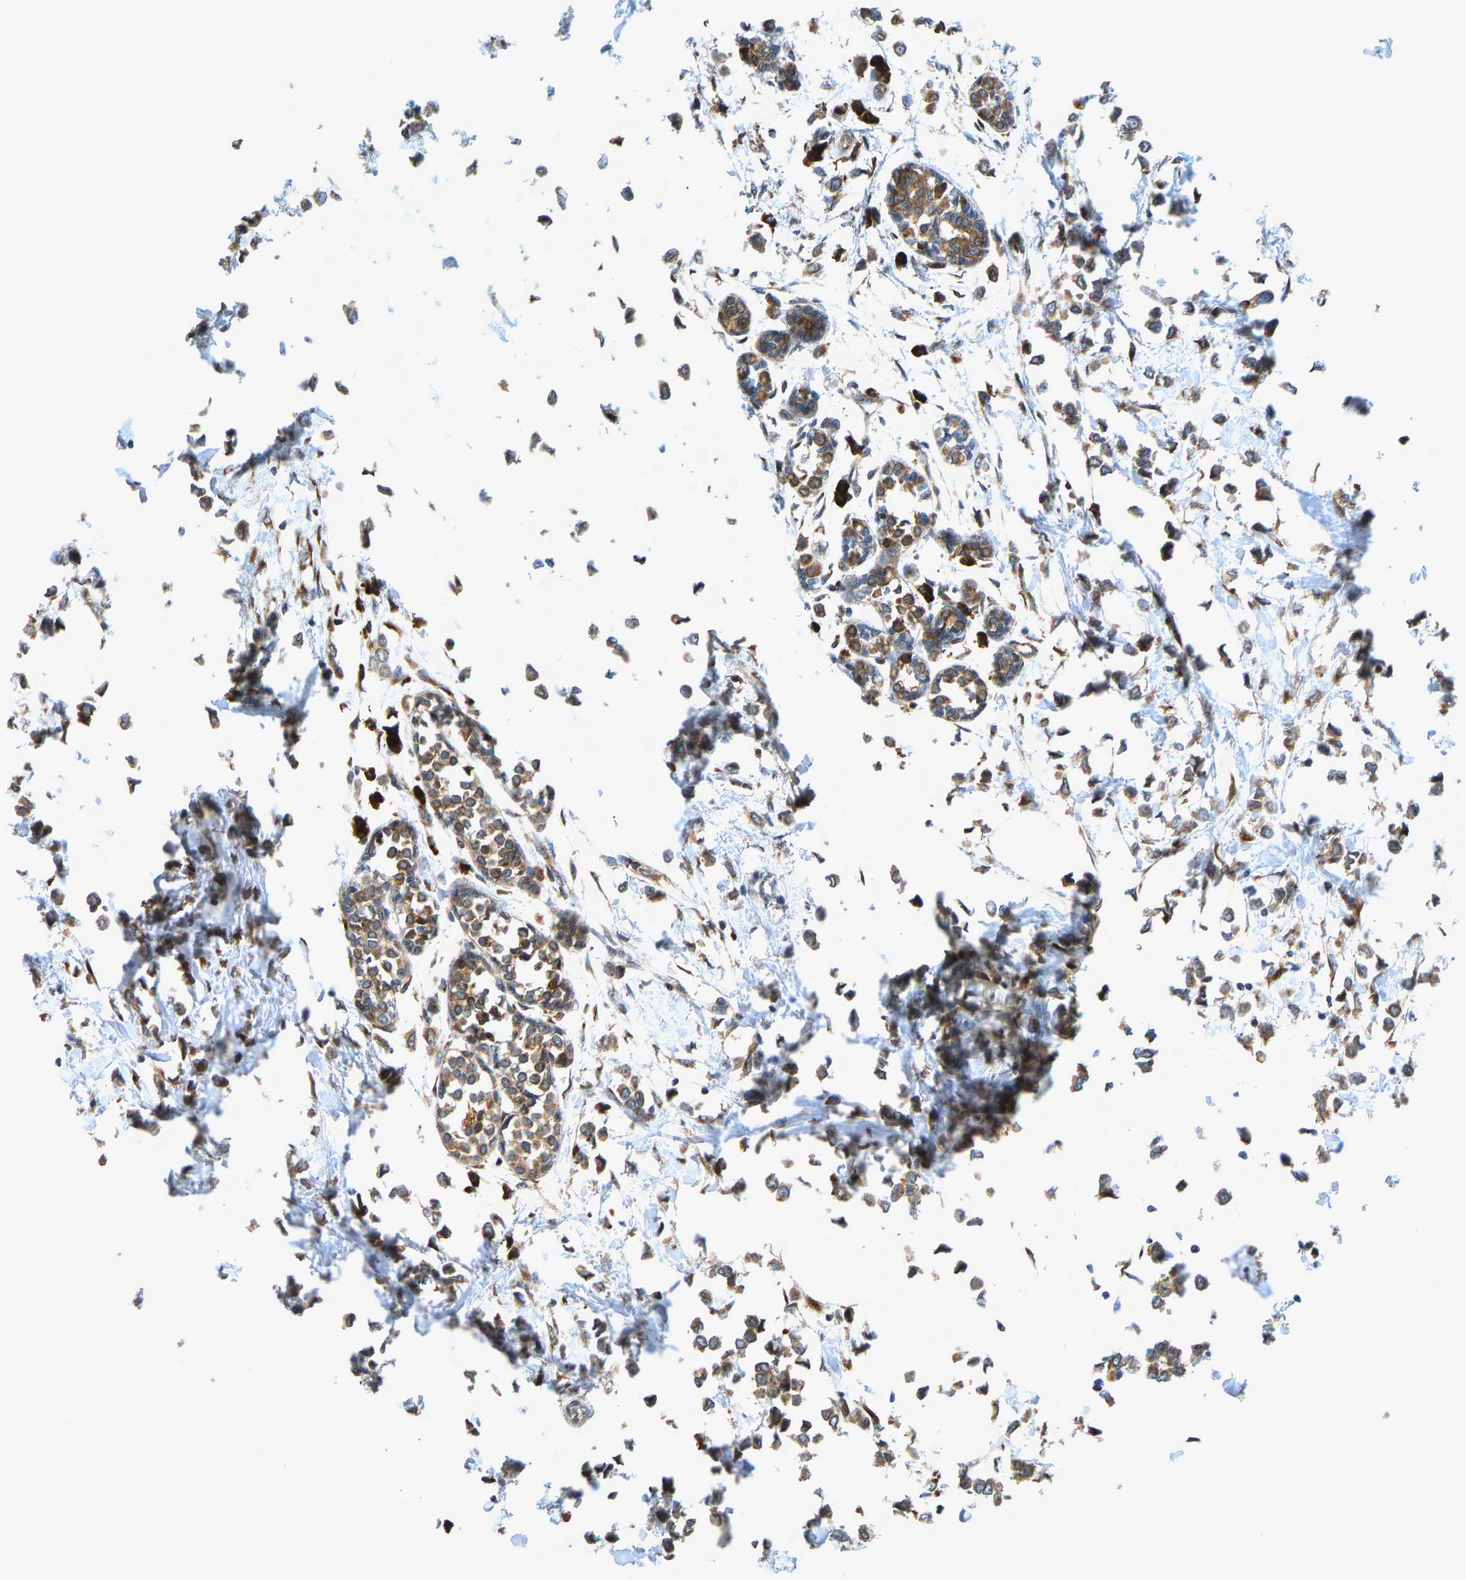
{"staining": {"intensity": "moderate", "quantity": ">75%", "location": "cytoplasmic/membranous"}, "tissue": "breast cancer", "cell_type": "Tumor cells", "image_type": "cancer", "snomed": [{"axis": "morphology", "description": "Lobular carcinoma"}, {"axis": "topography", "description": "Breast"}], "caption": "Human lobular carcinoma (breast) stained with a protein marker reveals moderate staining in tumor cells.", "gene": "RPN2", "patient": {"sex": "female", "age": 51}}